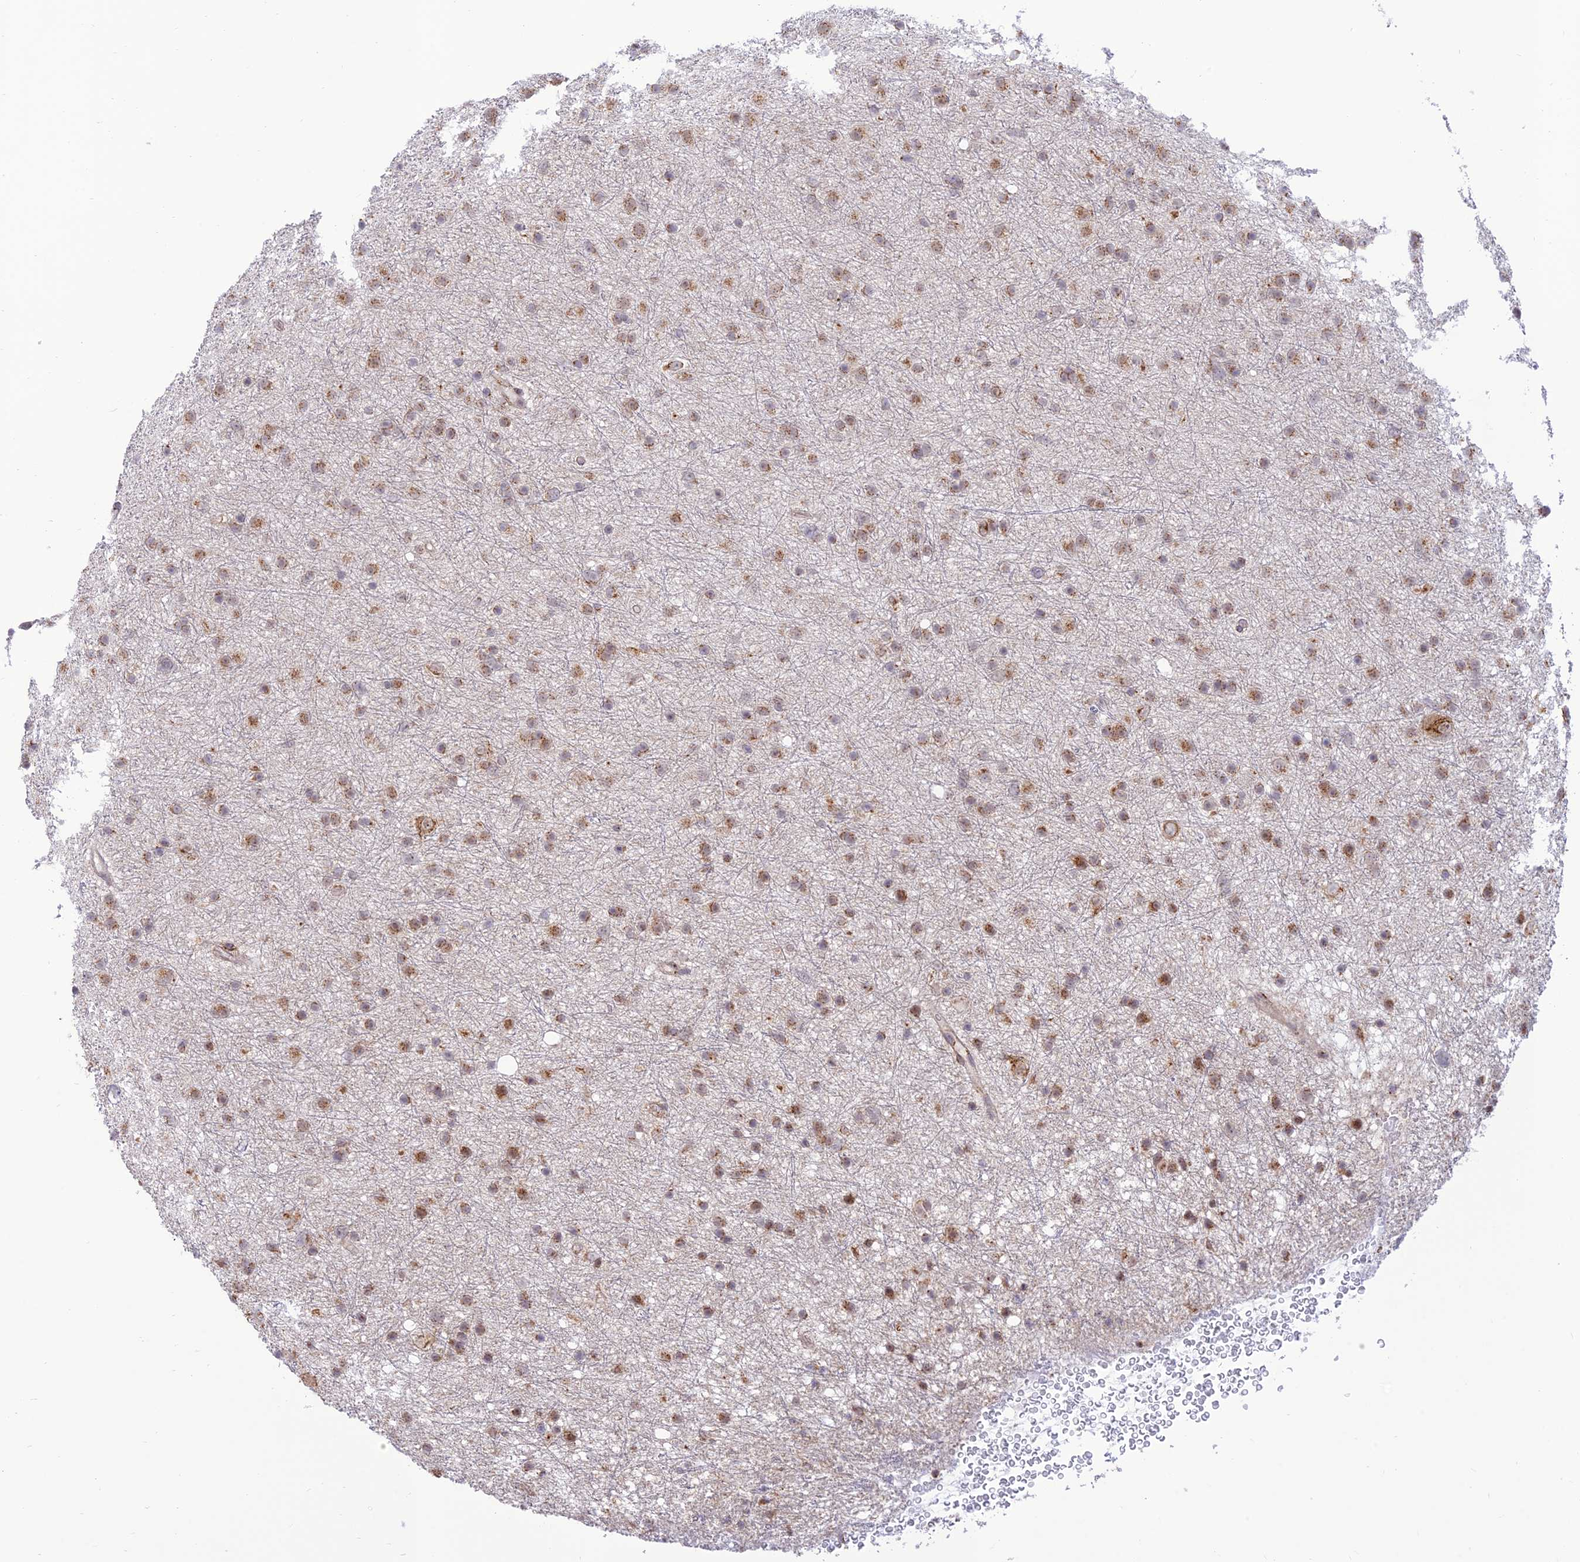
{"staining": {"intensity": "moderate", "quantity": ">75%", "location": "cytoplasmic/membranous"}, "tissue": "glioma", "cell_type": "Tumor cells", "image_type": "cancer", "snomed": [{"axis": "morphology", "description": "Glioma, malignant, Low grade"}, {"axis": "topography", "description": "Cerebral cortex"}], "caption": "The immunohistochemical stain shows moderate cytoplasmic/membranous staining in tumor cells of malignant glioma (low-grade) tissue. Ihc stains the protein of interest in brown and the nuclei are stained blue.", "gene": "GOLGA3", "patient": {"sex": "female", "age": 39}}